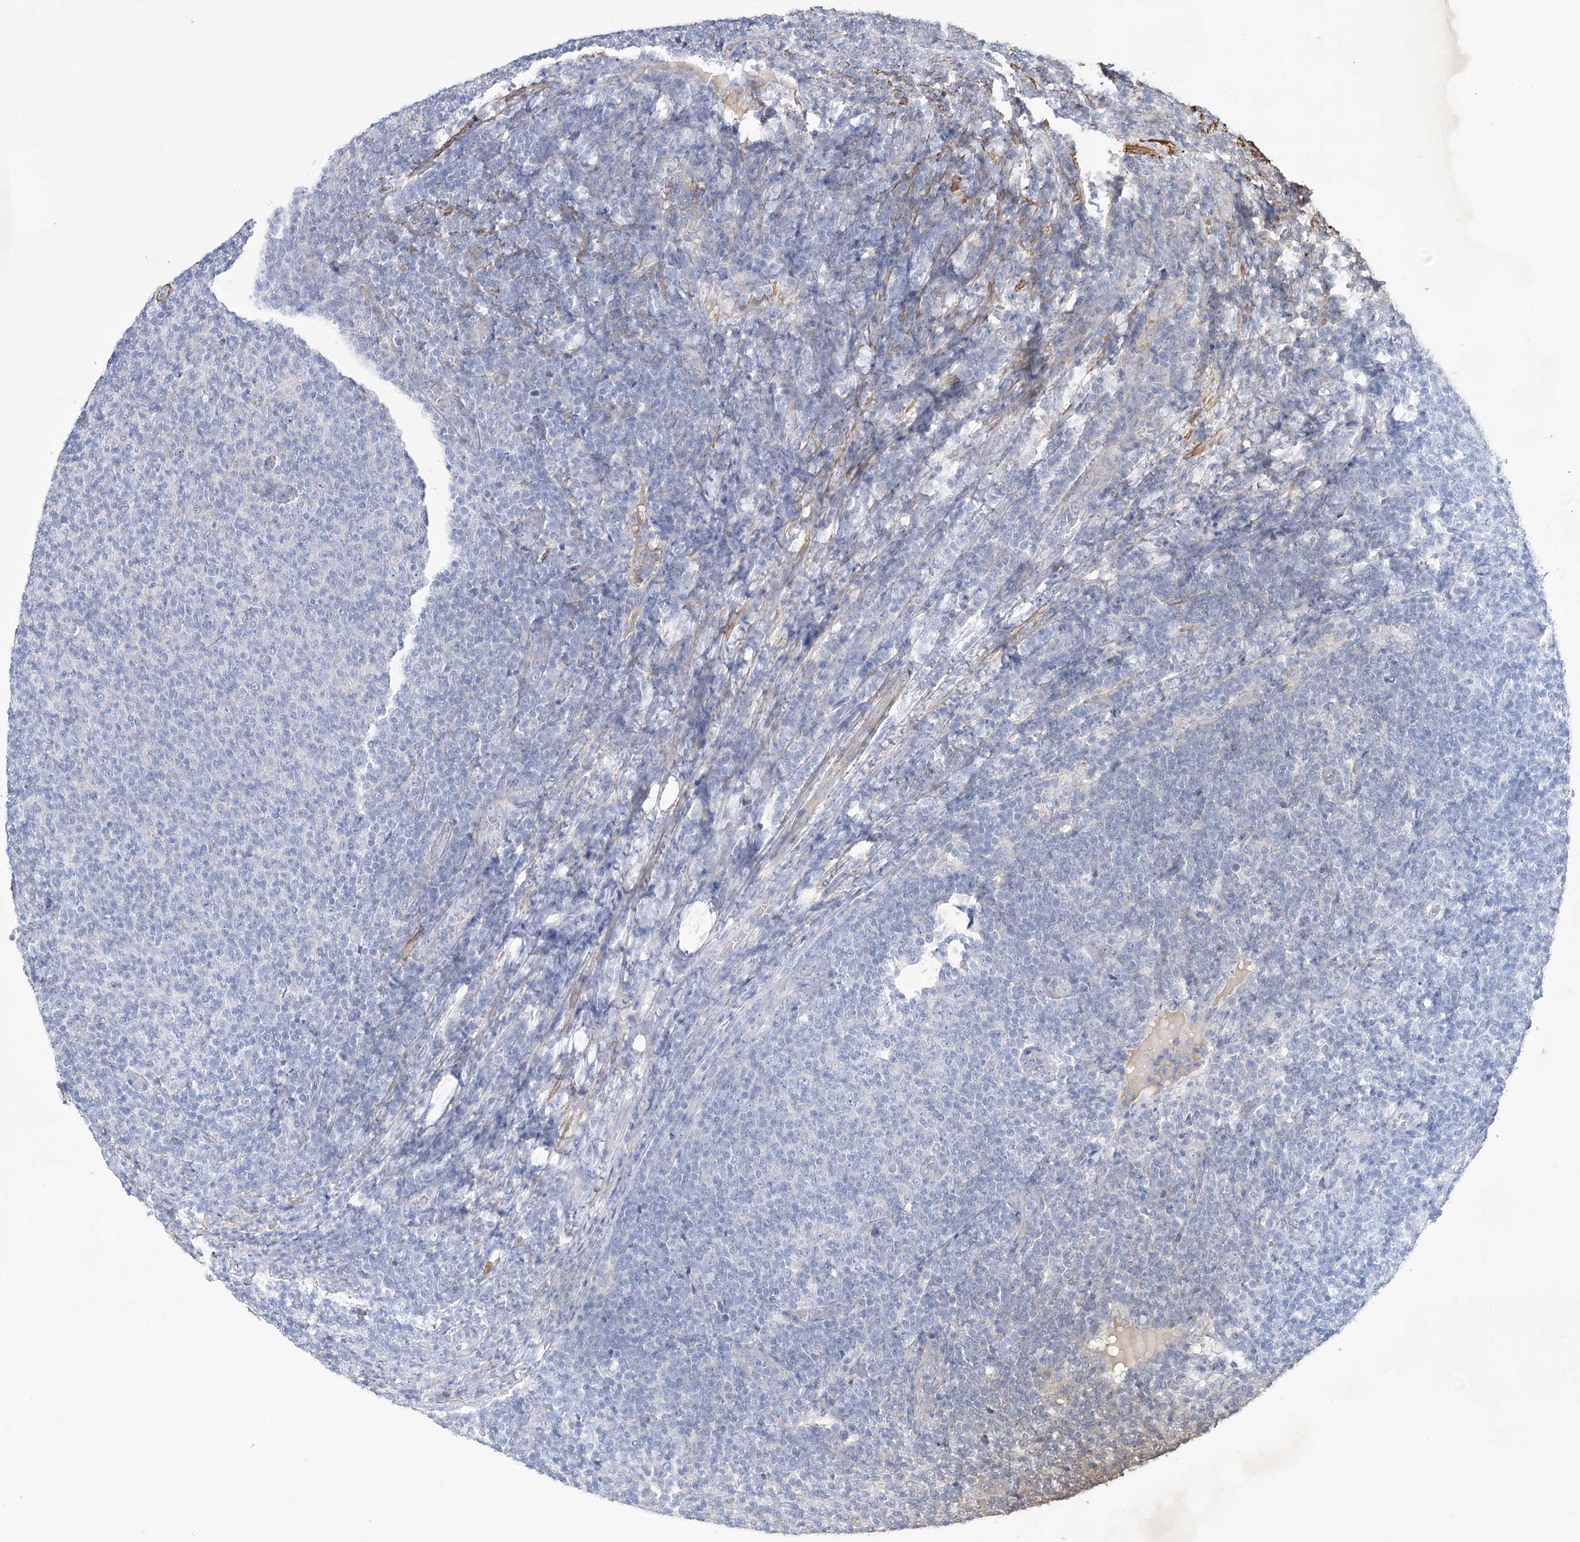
{"staining": {"intensity": "negative", "quantity": "none", "location": "none"}, "tissue": "lymphoma", "cell_type": "Tumor cells", "image_type": "cancer", "snomed": [{"axis": "morphology", "description": "Malignant lymphoma, non-Hodgkin's type, Low grade"}, {"axis": "topography", "description": "Lymph node"}], "caption": "This is an immunohistochemistry (IHC) photomicrograph of lymphoma. There is no staining in tumor cells.", "gene": "WASHC3", "patient": {"sex": "male", "age": 66}}